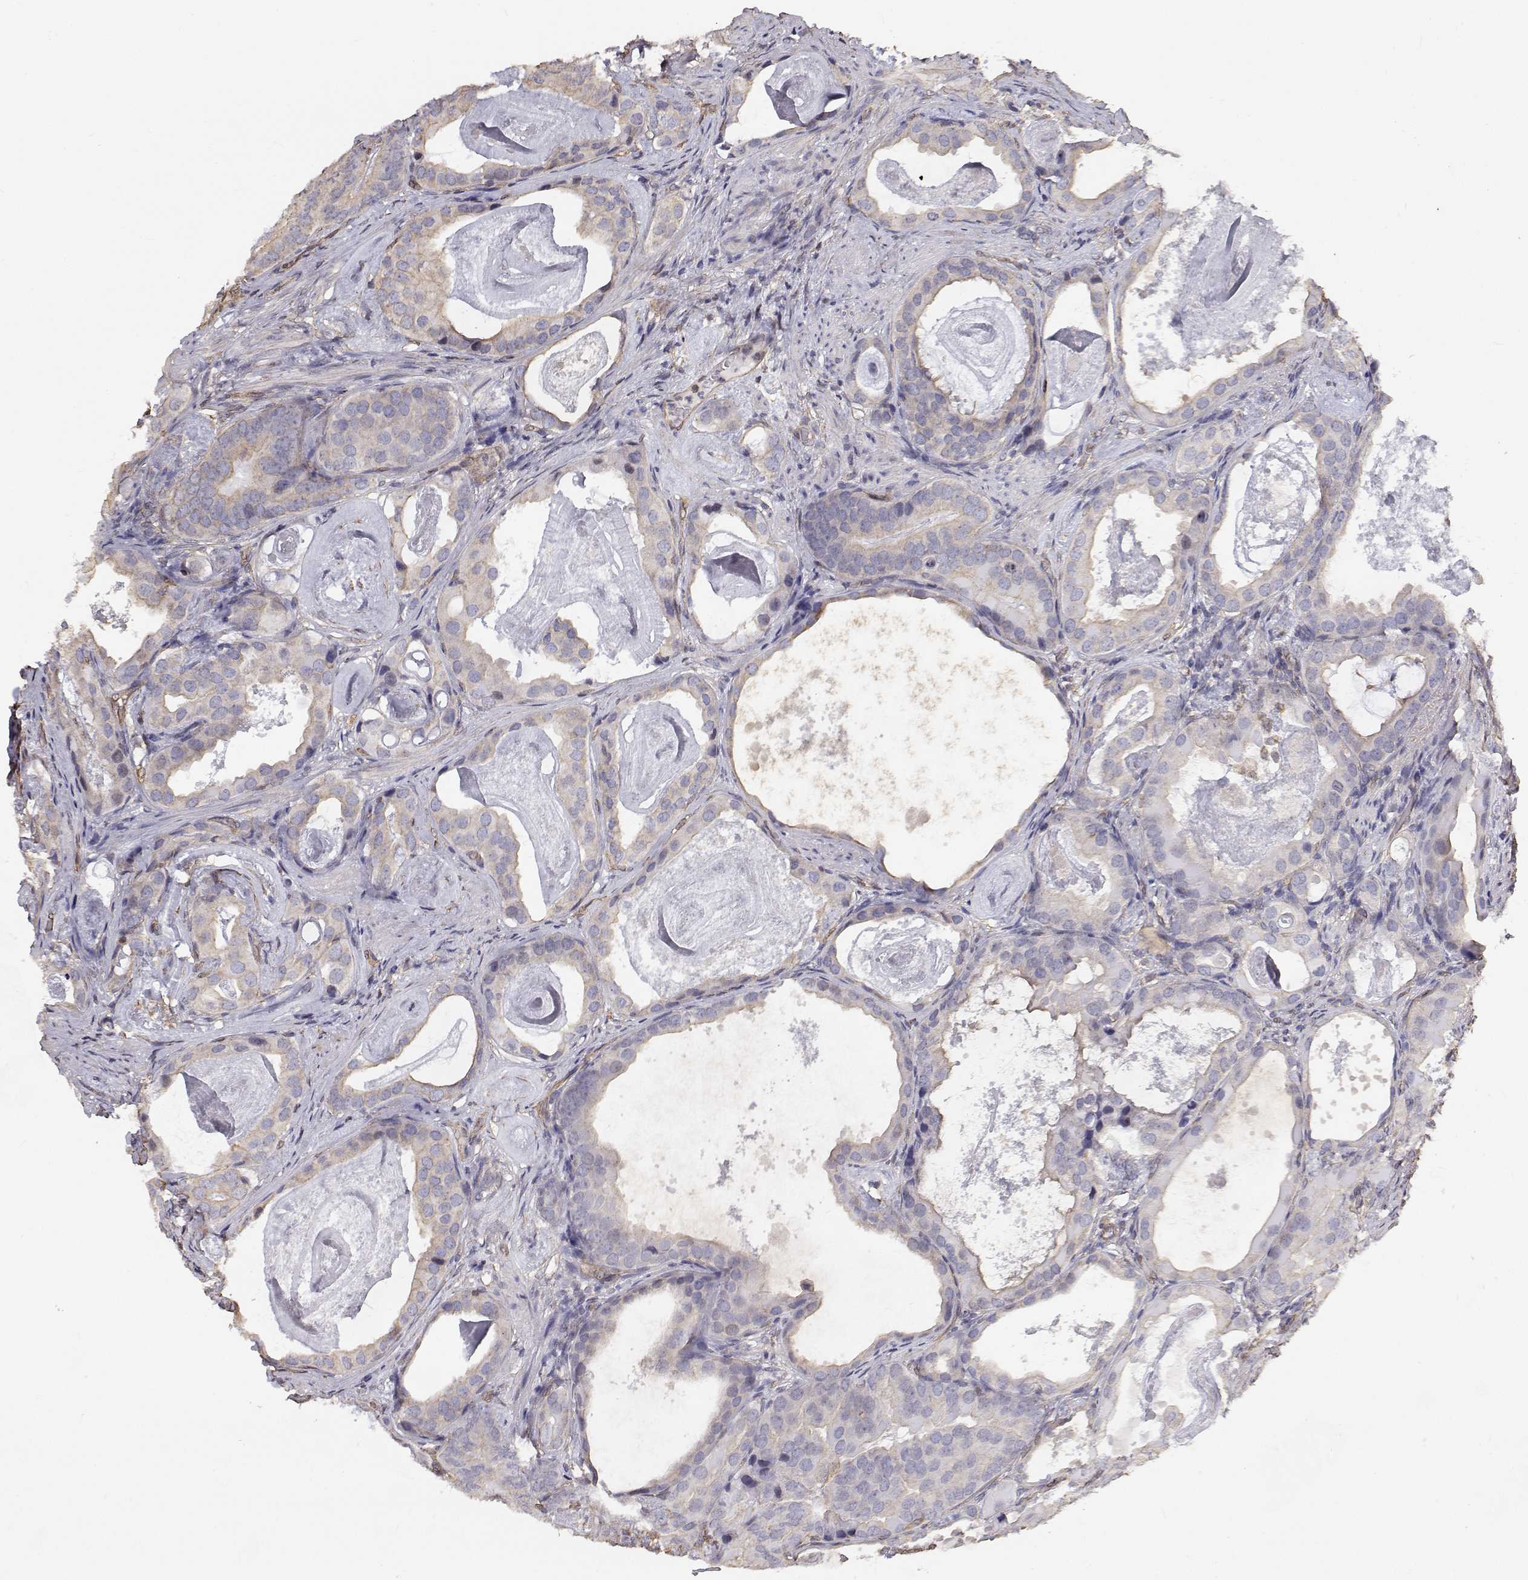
{"staining": {"intensity": "negative", "quantity": "none", "location": "none"}, "tissue": "prostate cancer", "cell_type": "Tumor cells", "image_type": "cancer", "snomed": [{"axis": "morphology", "description": "Adenocarcinoma, Low grade"}, {"axis": "topography", "description": "Prostate and seminal vesicle, NOS"}], "caption": "The micrograph demonstrates no significant expression in tumor cells of prostate cancer.", "gene": "GSDMA", "patient": {"sex": "male", "age": 71}}